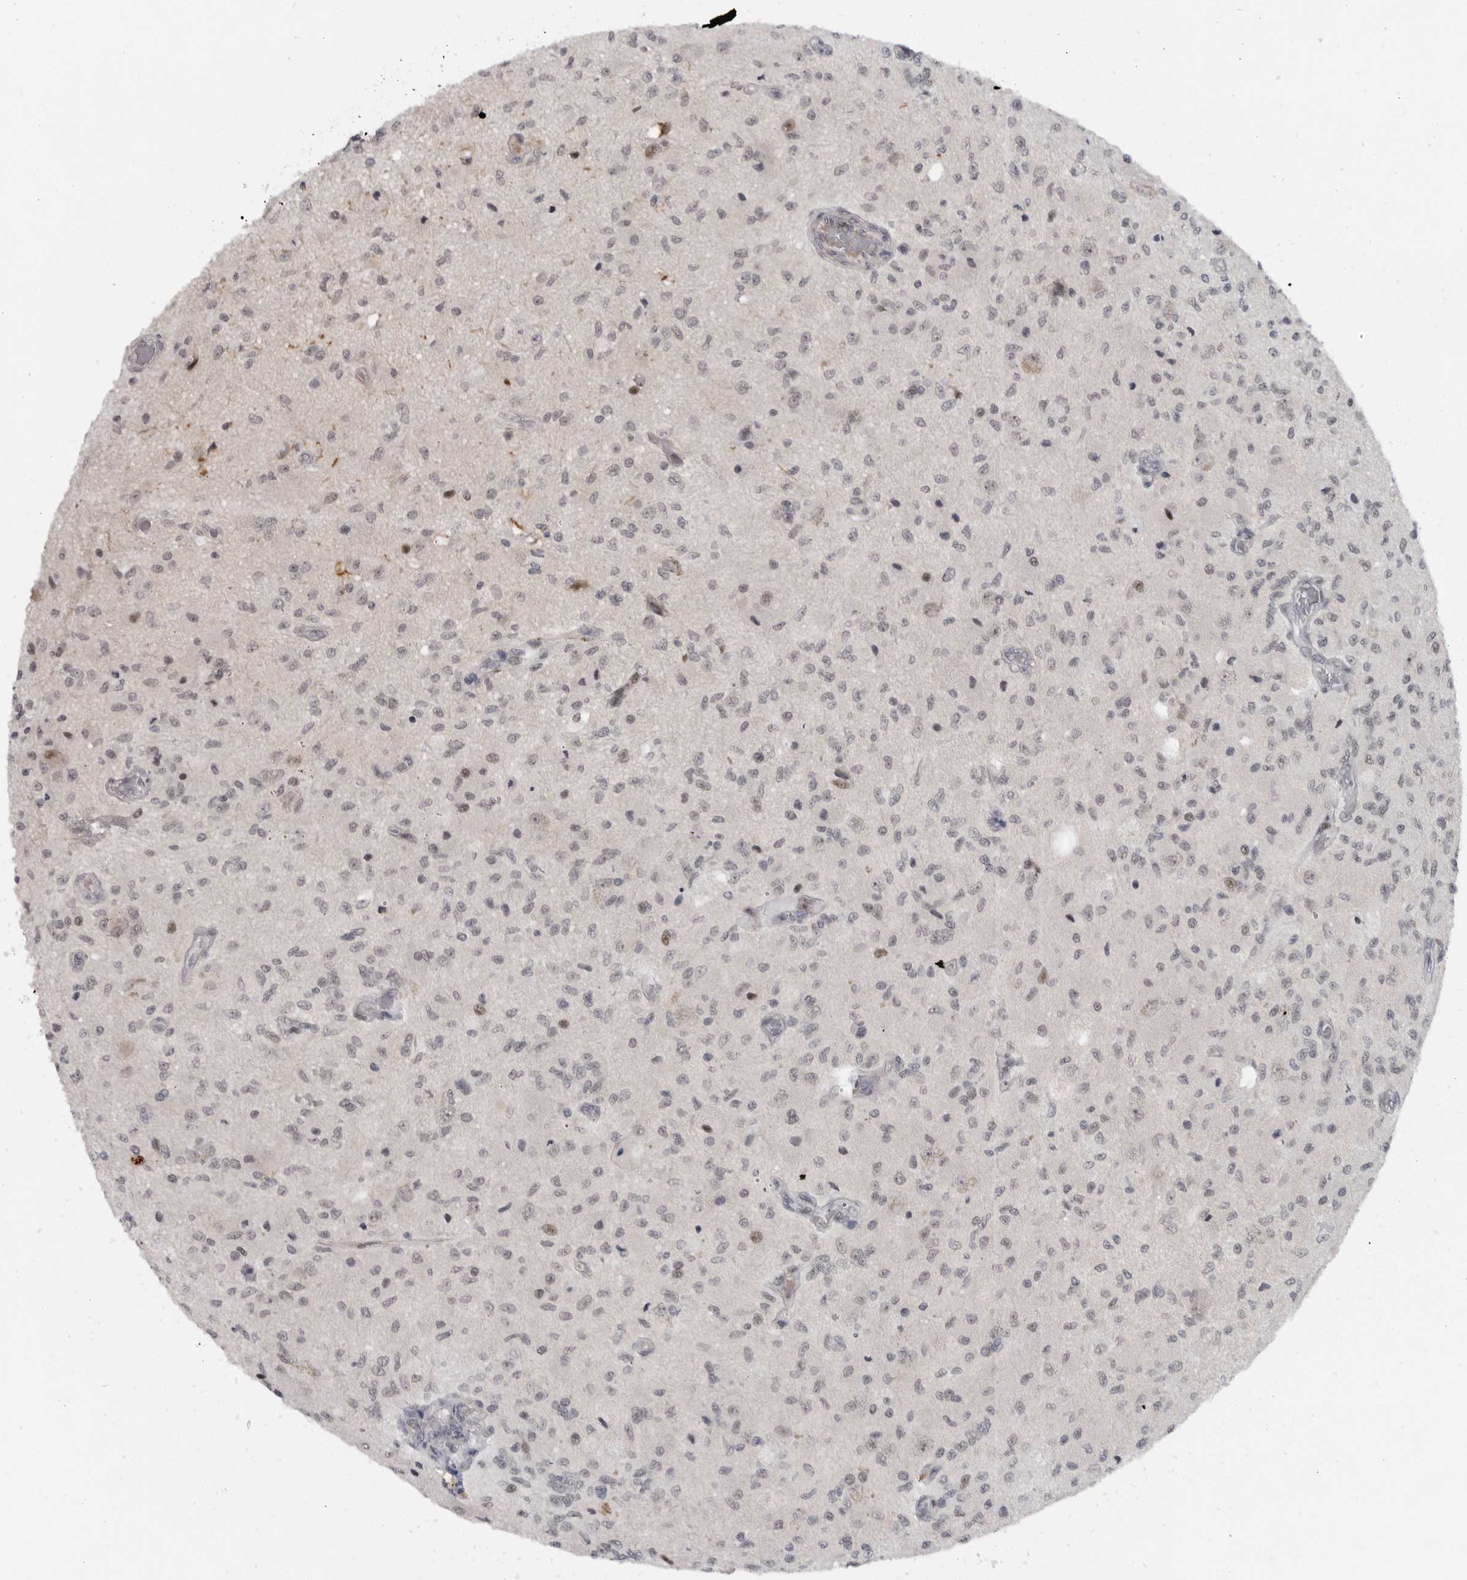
{"staining": {"intensity": "weak", "quantity": "<25%", "location": "nuclear"}, "tissue": "glioma", "cell_type": "Tumor cells", "image_type": "cancer", "snomed": [{"axis": "morphology", "description": "Normal tissue, NOS"}, {"axis": "morphology", "description": "Glioma, malignant, High grade"}, {"axis": "topography", "description": "Cerebral cortex"}], "caption": "Tumor cells are negative for brown protein staining in glioma.", "gene": "ALPK2", "patient": {"sex": "male", "age": 77}}